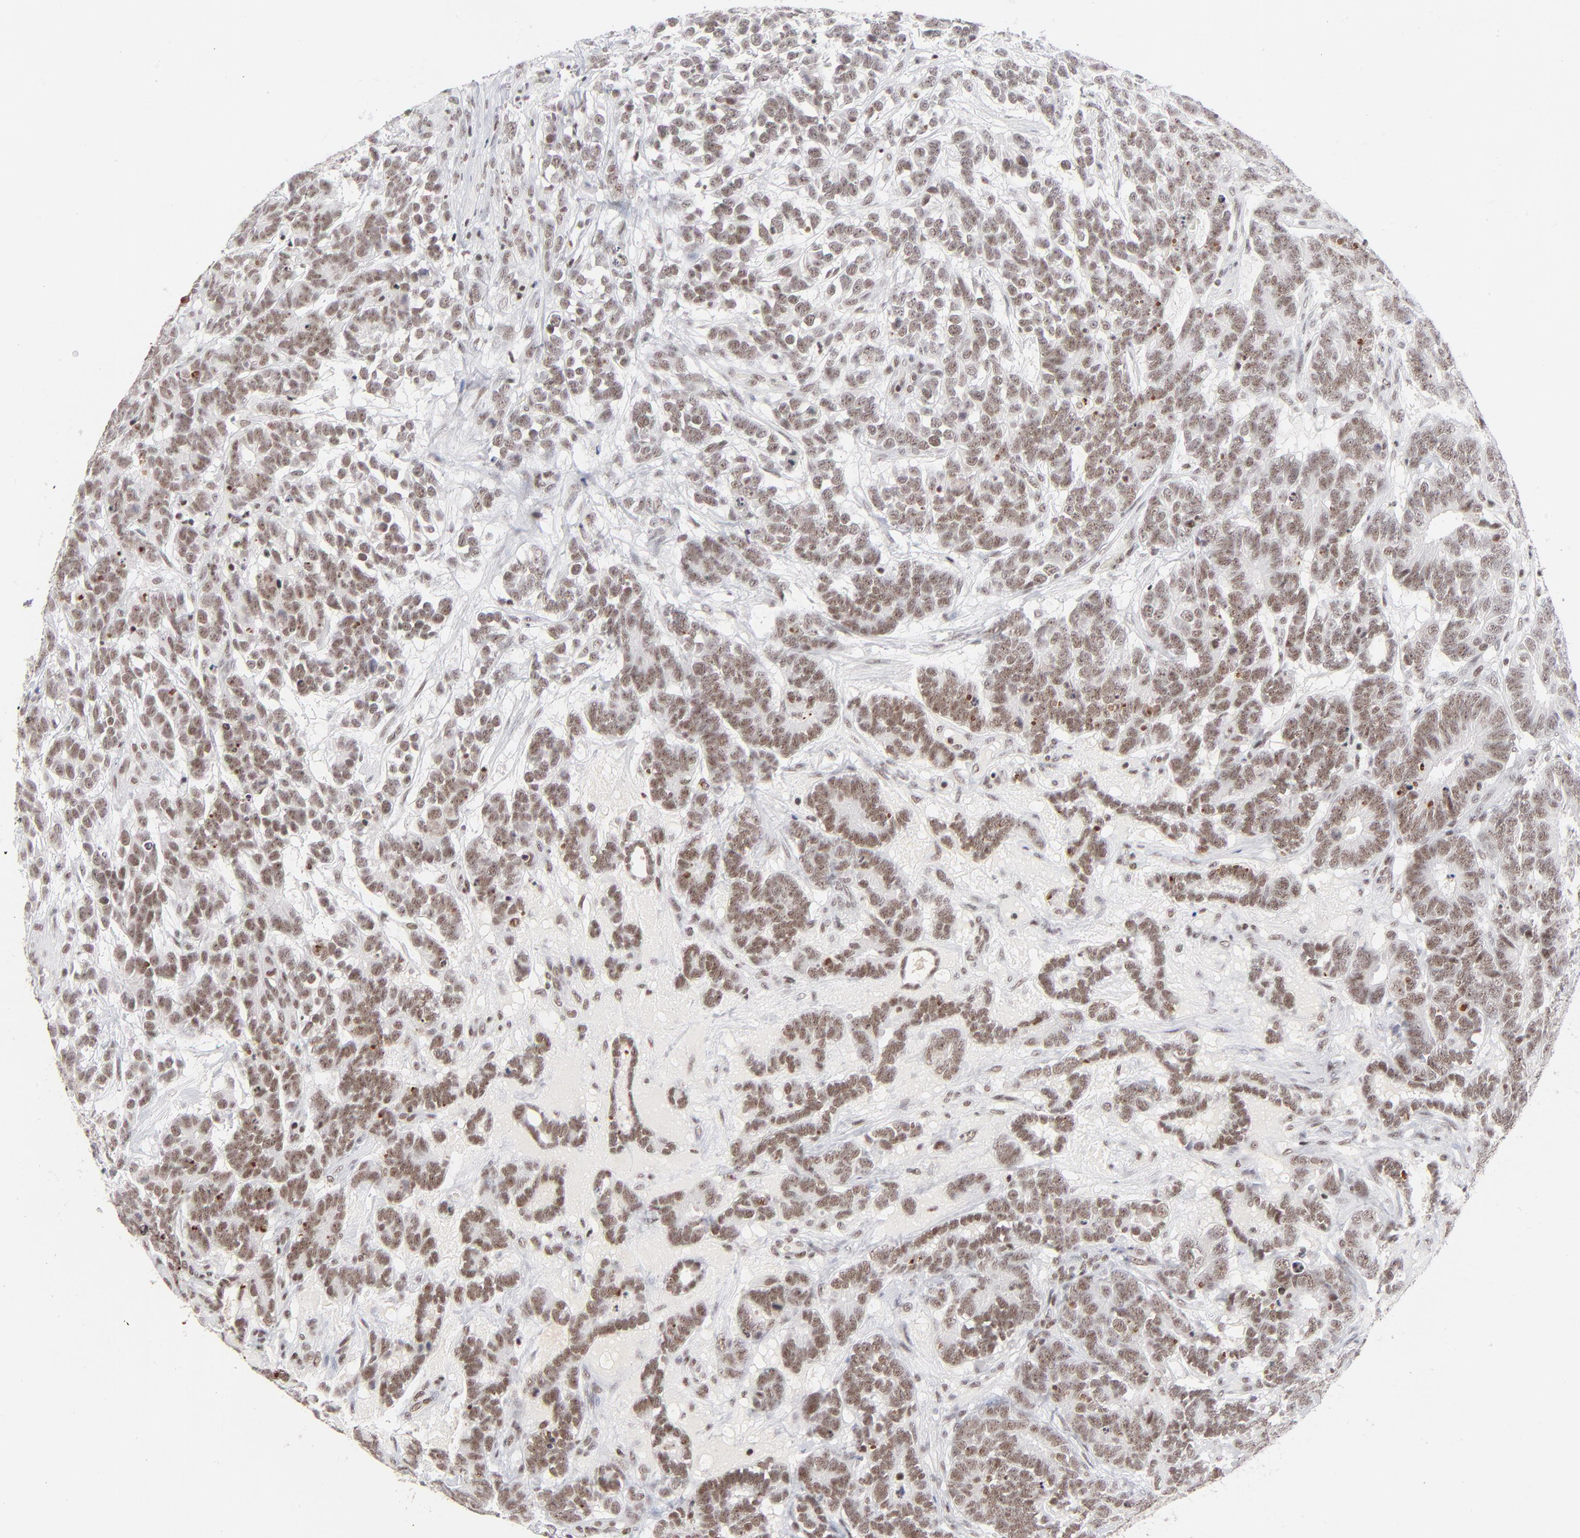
{"staining": {"intensity": "moderate", "quantity": ">75%", "location": "nuclear"}, "tissue": "testis cancer", "cell_type": "Tumor cells", "image_type": "cancer", "snomed": [{"axis": "morphology", "description": "Carcinoma, Embryonal, NOS"}, {"axis": "topography", "description": "Testis"}], "caption": "A high-resolution micrograph shows IHC staining of testis cancer (embryonal carcinoma), which exhibits moderate nuclear expression in approximately >75% of tumor cells.", "gene": "ZNF143", "patient": {"sex": "male", "age": 26}}